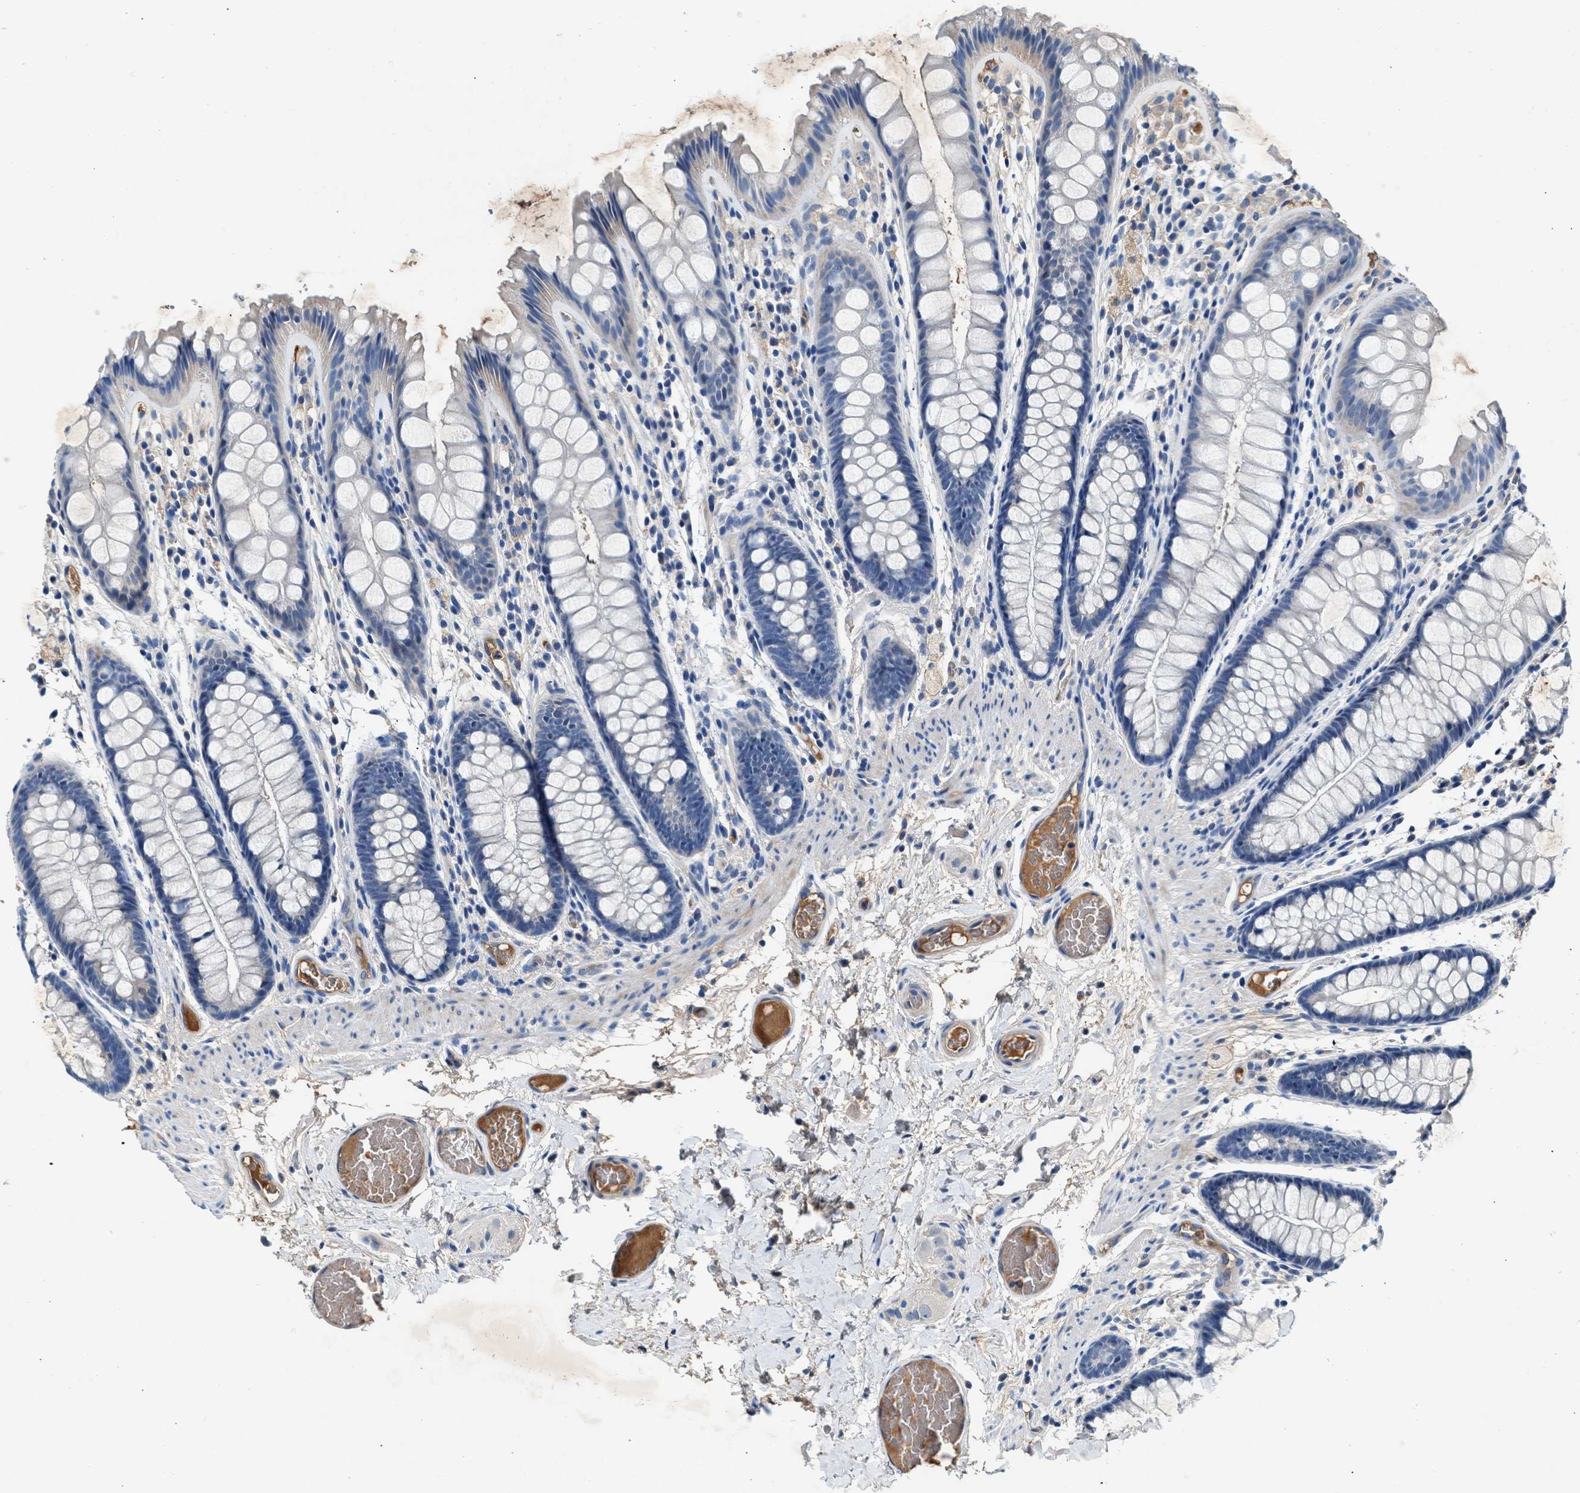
{"staining": {"intensity": "weak", "quantity": "25%-75%", "location": "cytoplasmic/membranous"}, "tissue": "colon", "cell_type": "Endothelial cells", "image_type": "normal", "snomed": [{"axis": "morphology", "description": "Normal tissue, NOS"}, {"axis": "topography", "description": "Colon"}], "caption": "DAB (3,3'-diaminobenzidine) immunohistochemical staining of benign colon shows weak cytoplasmic/membranous protein staining in approximately 25%-75% of endothelial cells. (DAB (3,3'-diaminobenzidine) IHC, brown staining for protein, blue staining for nuclei).", "gene": "RWDD2B", "patient": {"sex": "female", "age": 56}}